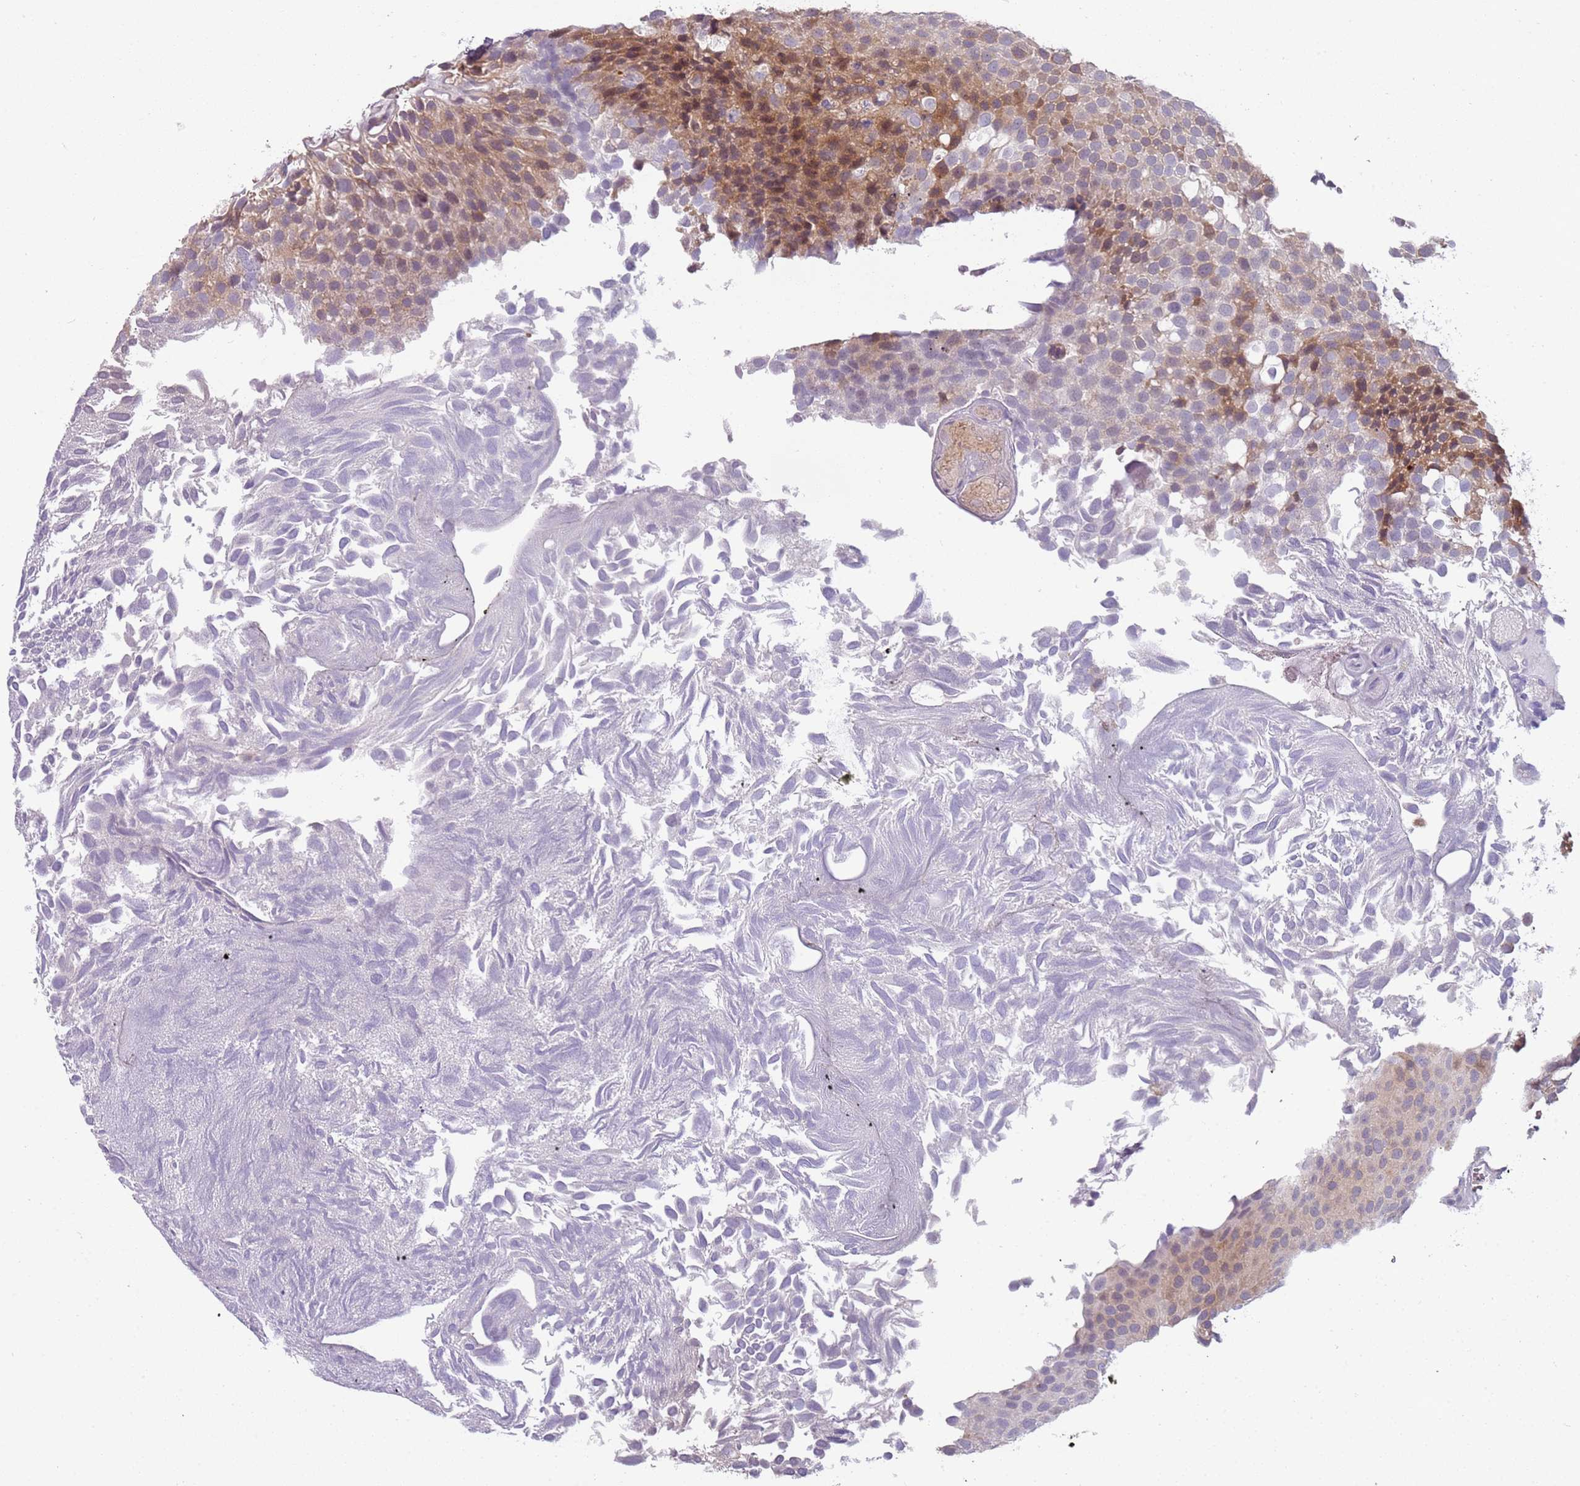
{"staining": {"intensity": "moderate", "quantity": "<25%", "location": "cytoplasmic/membranous"}, "tissue": "urothelial cancer", "cell_type": "Tumor cells", "image_type": "cancer", "snomed": [{"axis": "morphology", "description": "Urothelial carcinoma, Low grade"}, {"axis": "topography", "description": "Urinary bladder"}], "caption": "Urothelial cancer stained for a protein (brown) shows moderate cytoplasmic/membranous positive staining in approximately <25% of tumor cells.", "gene": "ARHGAP5", "patient": {"sex": "male", "age": 89}}